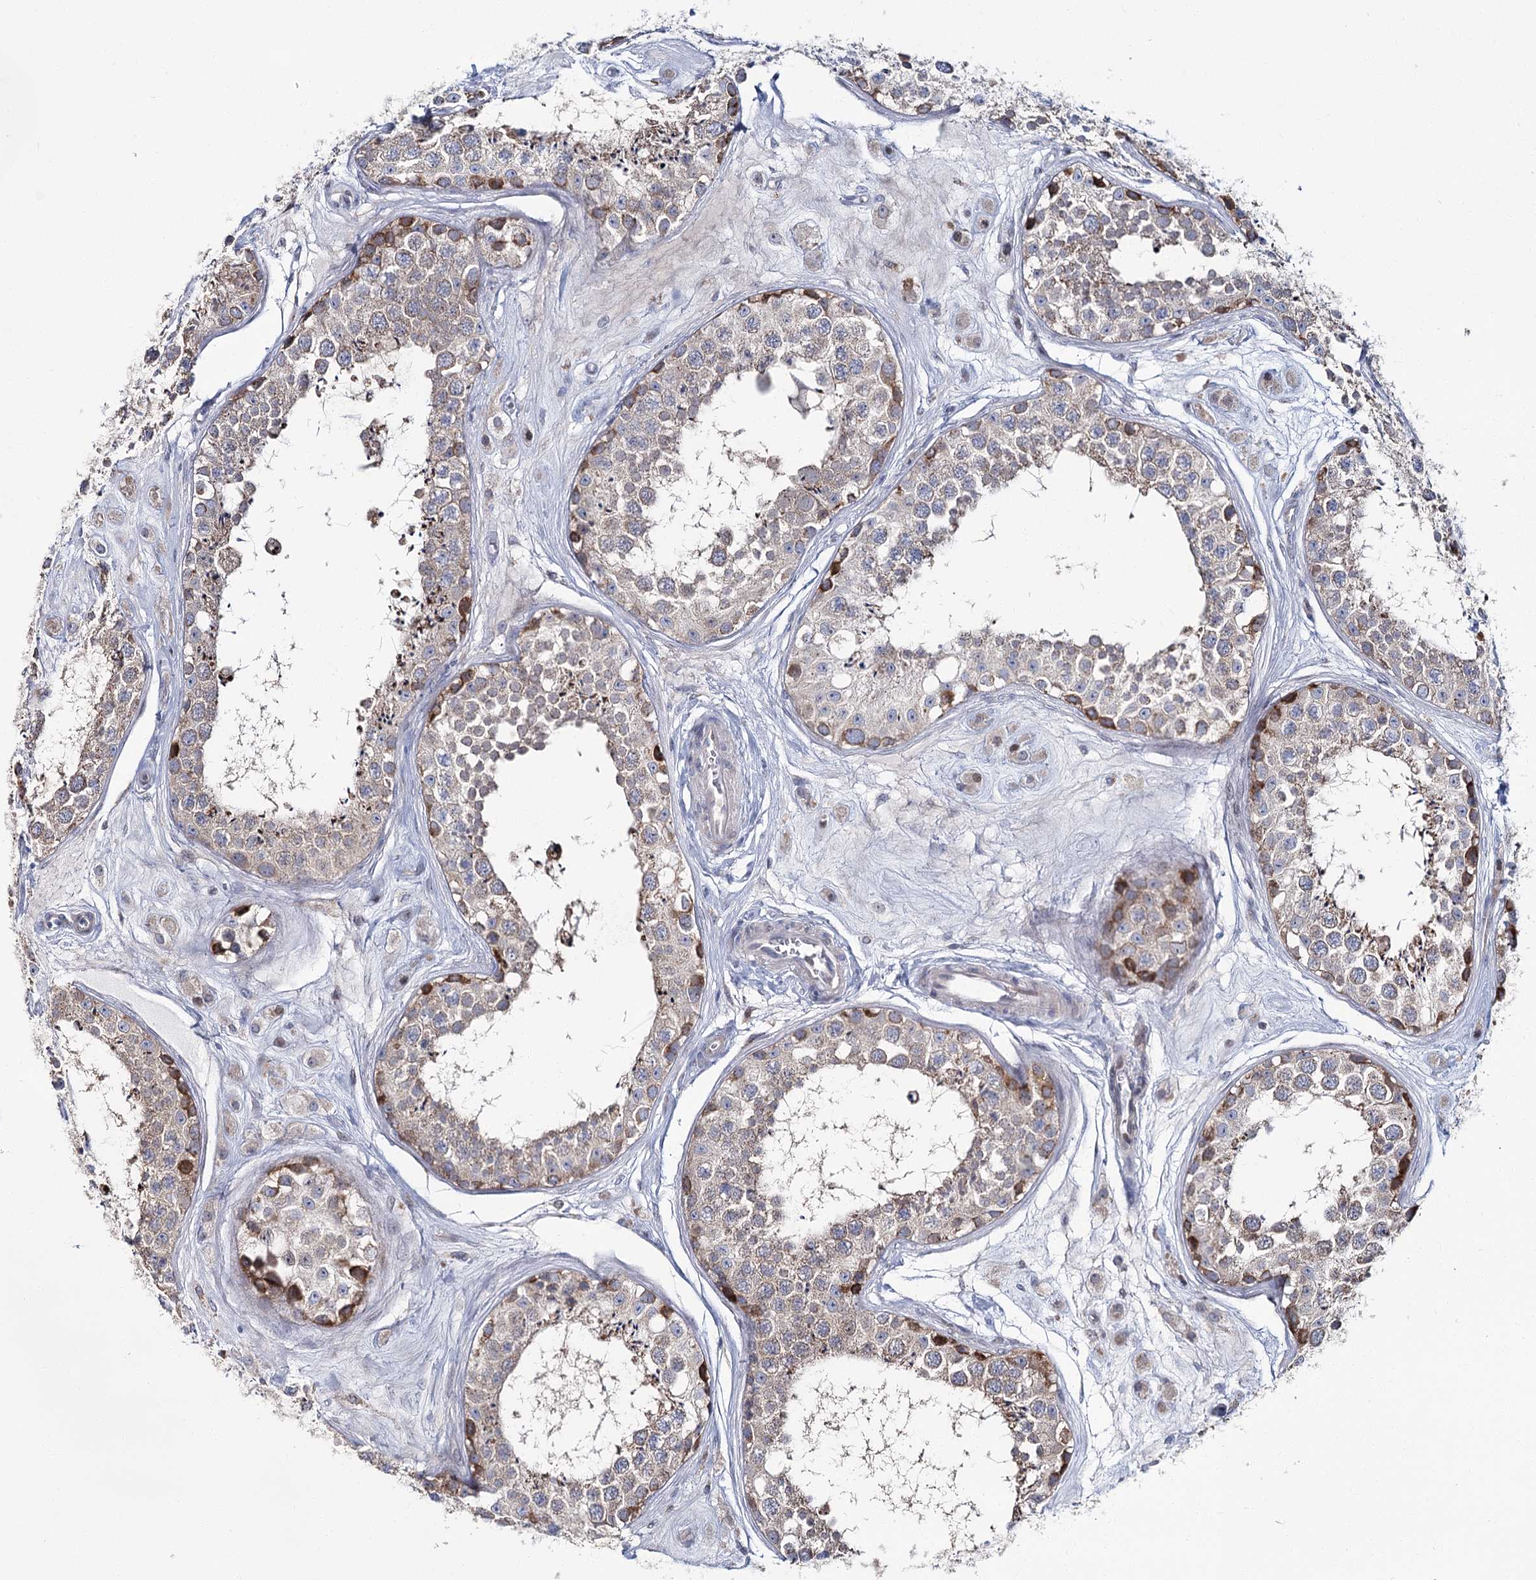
{"staining": {"intensity": "moderate", "quantity": "25%-75%", "location": "cytoplasmic/membranous"}, "tissue": "testis", "cell_type": "Cells in seminiferous ducts", "image_type": "normal", "snomed": [{"axis": "morphology", "description": "Normal tissue, NOS"}, {"axis": "topography", "description": "Testis"}], "caption": "Immunohistochemical staining of normal testis displays moderate cytoplasmic/membranous protein expression in approximately 25%-75% of cells in seminiferous ducts. (Brightfield microscopy of DAB IHC at high magnification).", "gene": "CPLANE1", "patient": {"sex": "male", "age": 25}}